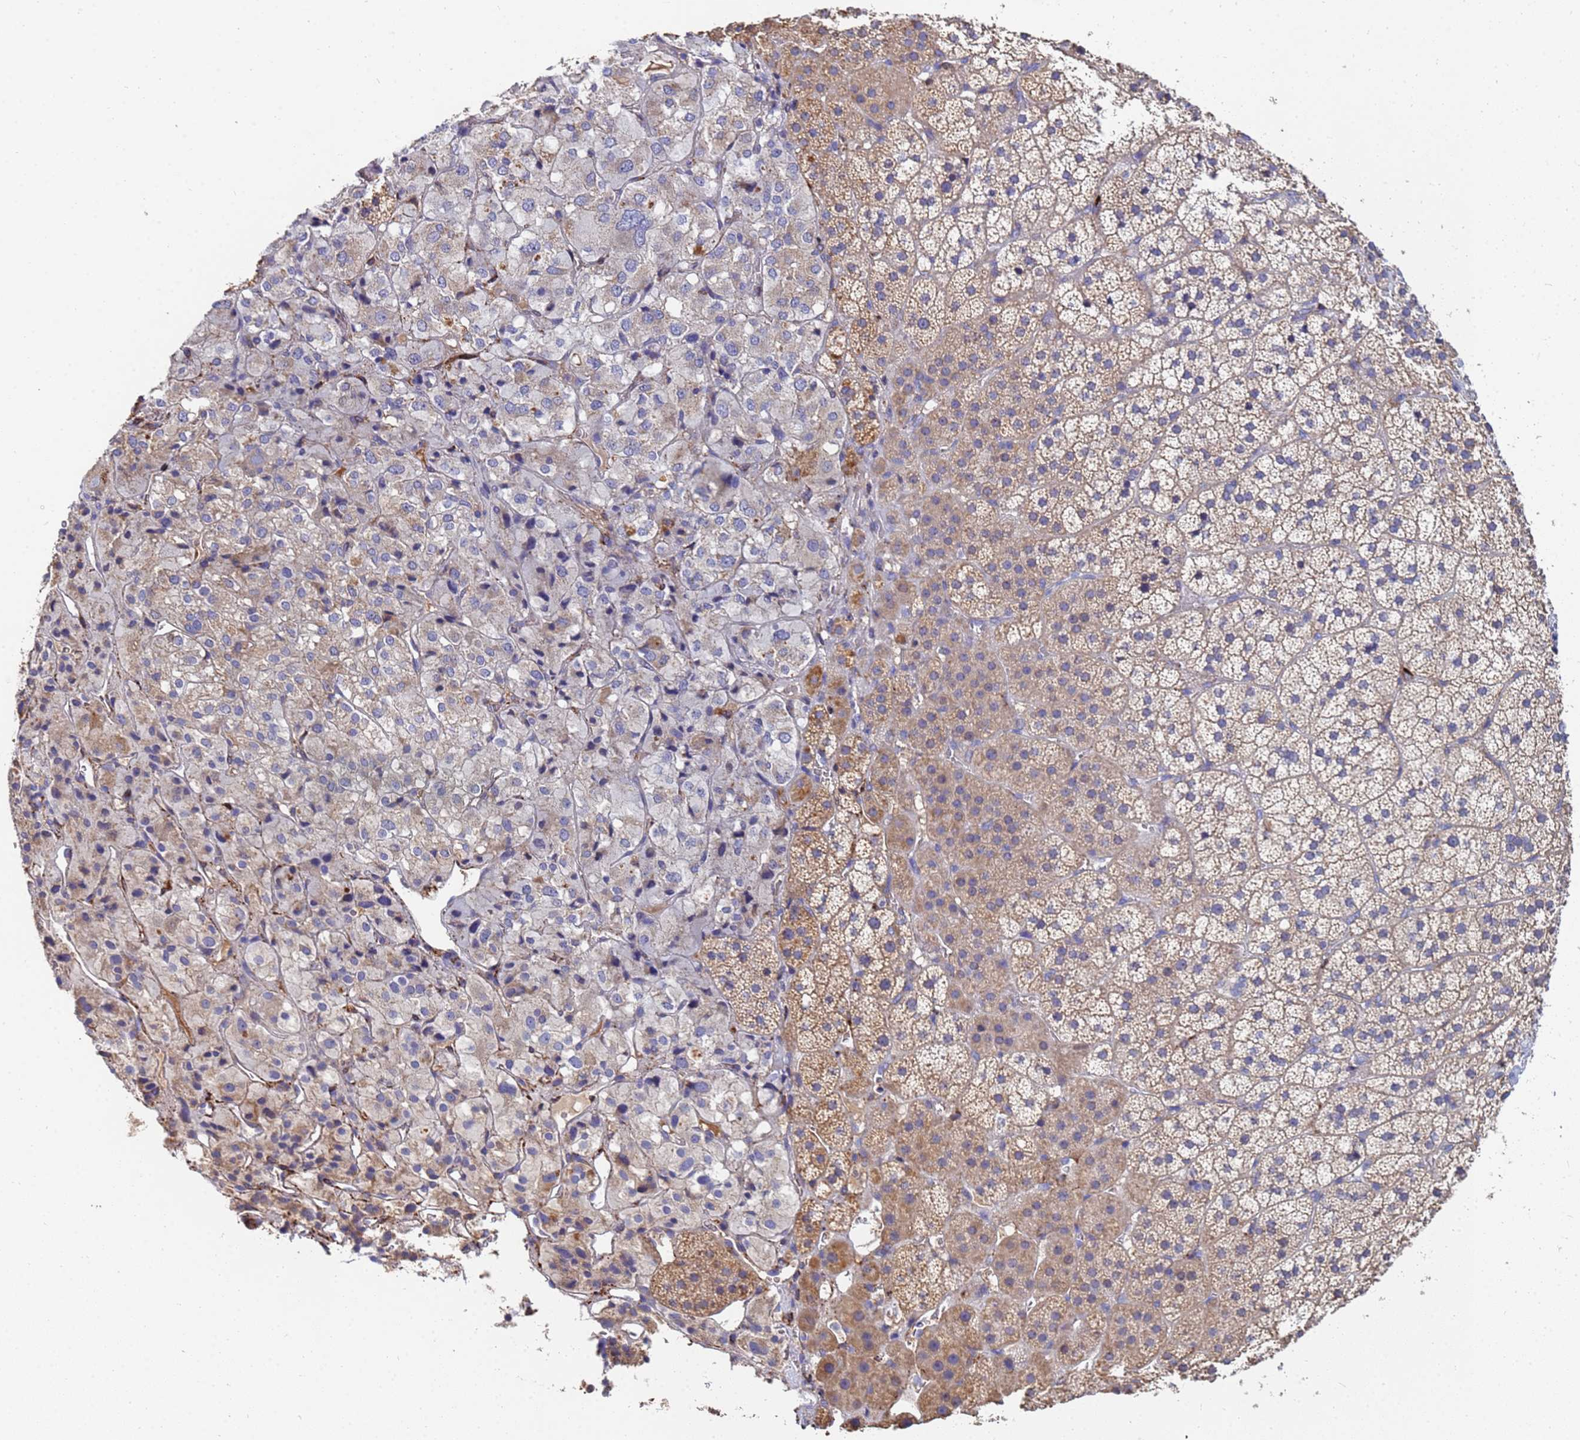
{"staining": {"intensity": "moderate", "quantity": "<25%", "location": "cytoplasmic/membranous"}, "tissue": "adrenal gland", "cell_type": "Glandular cells", "image_type": "normal", "snomed": [{"axis": "morphology", "description": "Normal tissue, NOS"}, {"axis": "topography", "description": "Adrenal gland"}], "caption": "Human adrenal gland stained with a brown dye displays moderate cytoplasmic/membranous positive expression in approximately <25% of glandular cells.", "gene": "C5orf34", "patient": {"sex": "female", "age": 44}}